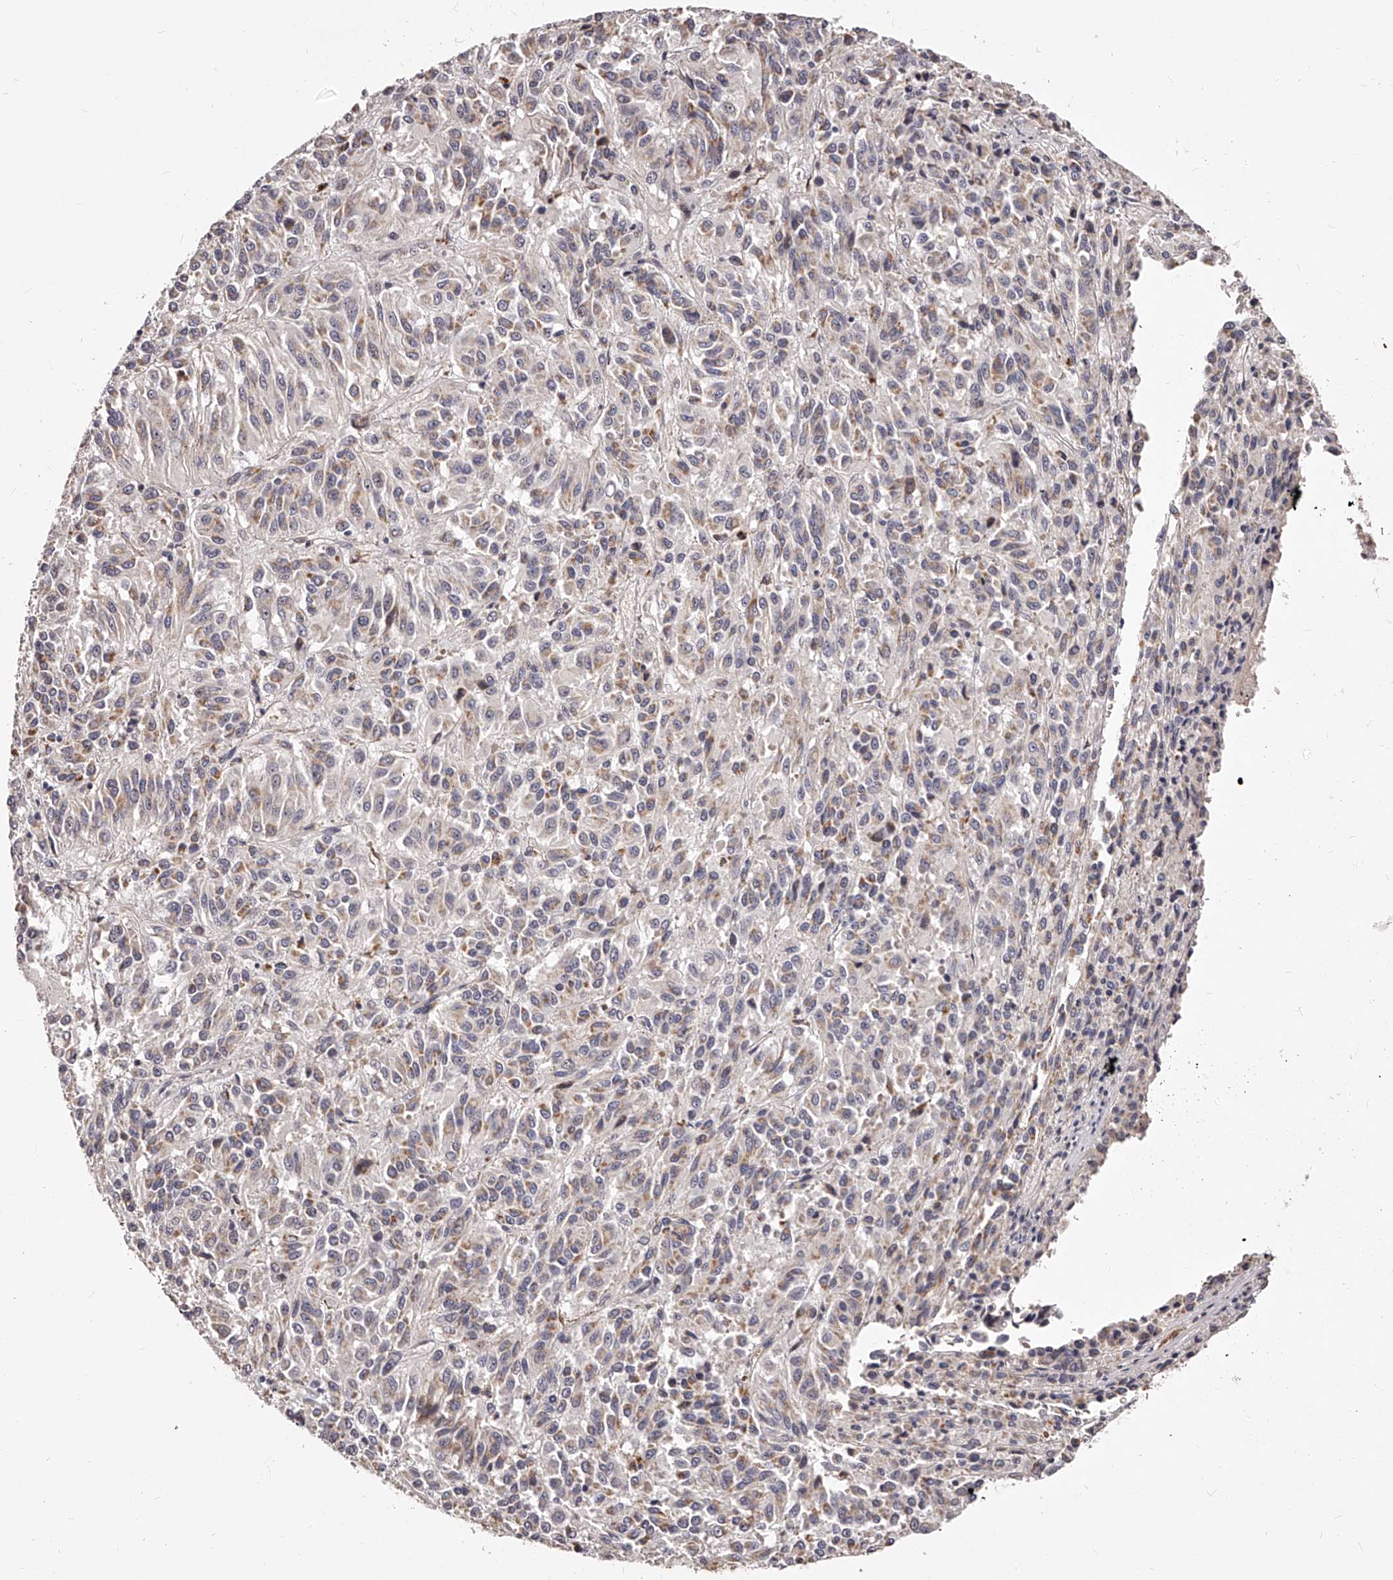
{"staining": {"intensity": "weak", "quantity": "25%-75%", "location": "cytoplasmic/membranous"}, "tissue": "melanoma", "cell_type": "Tumor cells", "image_type": "cancer", "snomed": [{"axis": "morphology", "description": "Malignant melanoma, Metastatic site"}, {"axis": "topography", "description": "Lung"}], "caption": "Immunohistochemistry histopathology image of malignant melanoma (metastatic site) stained for a protein (brown), which reveals low levels of weak cytoplasmic/membranous positivity in about 25%-75% of tumor cells.", "gene": "ZNF502", "patient": {"sex": "male", "age": 64}}